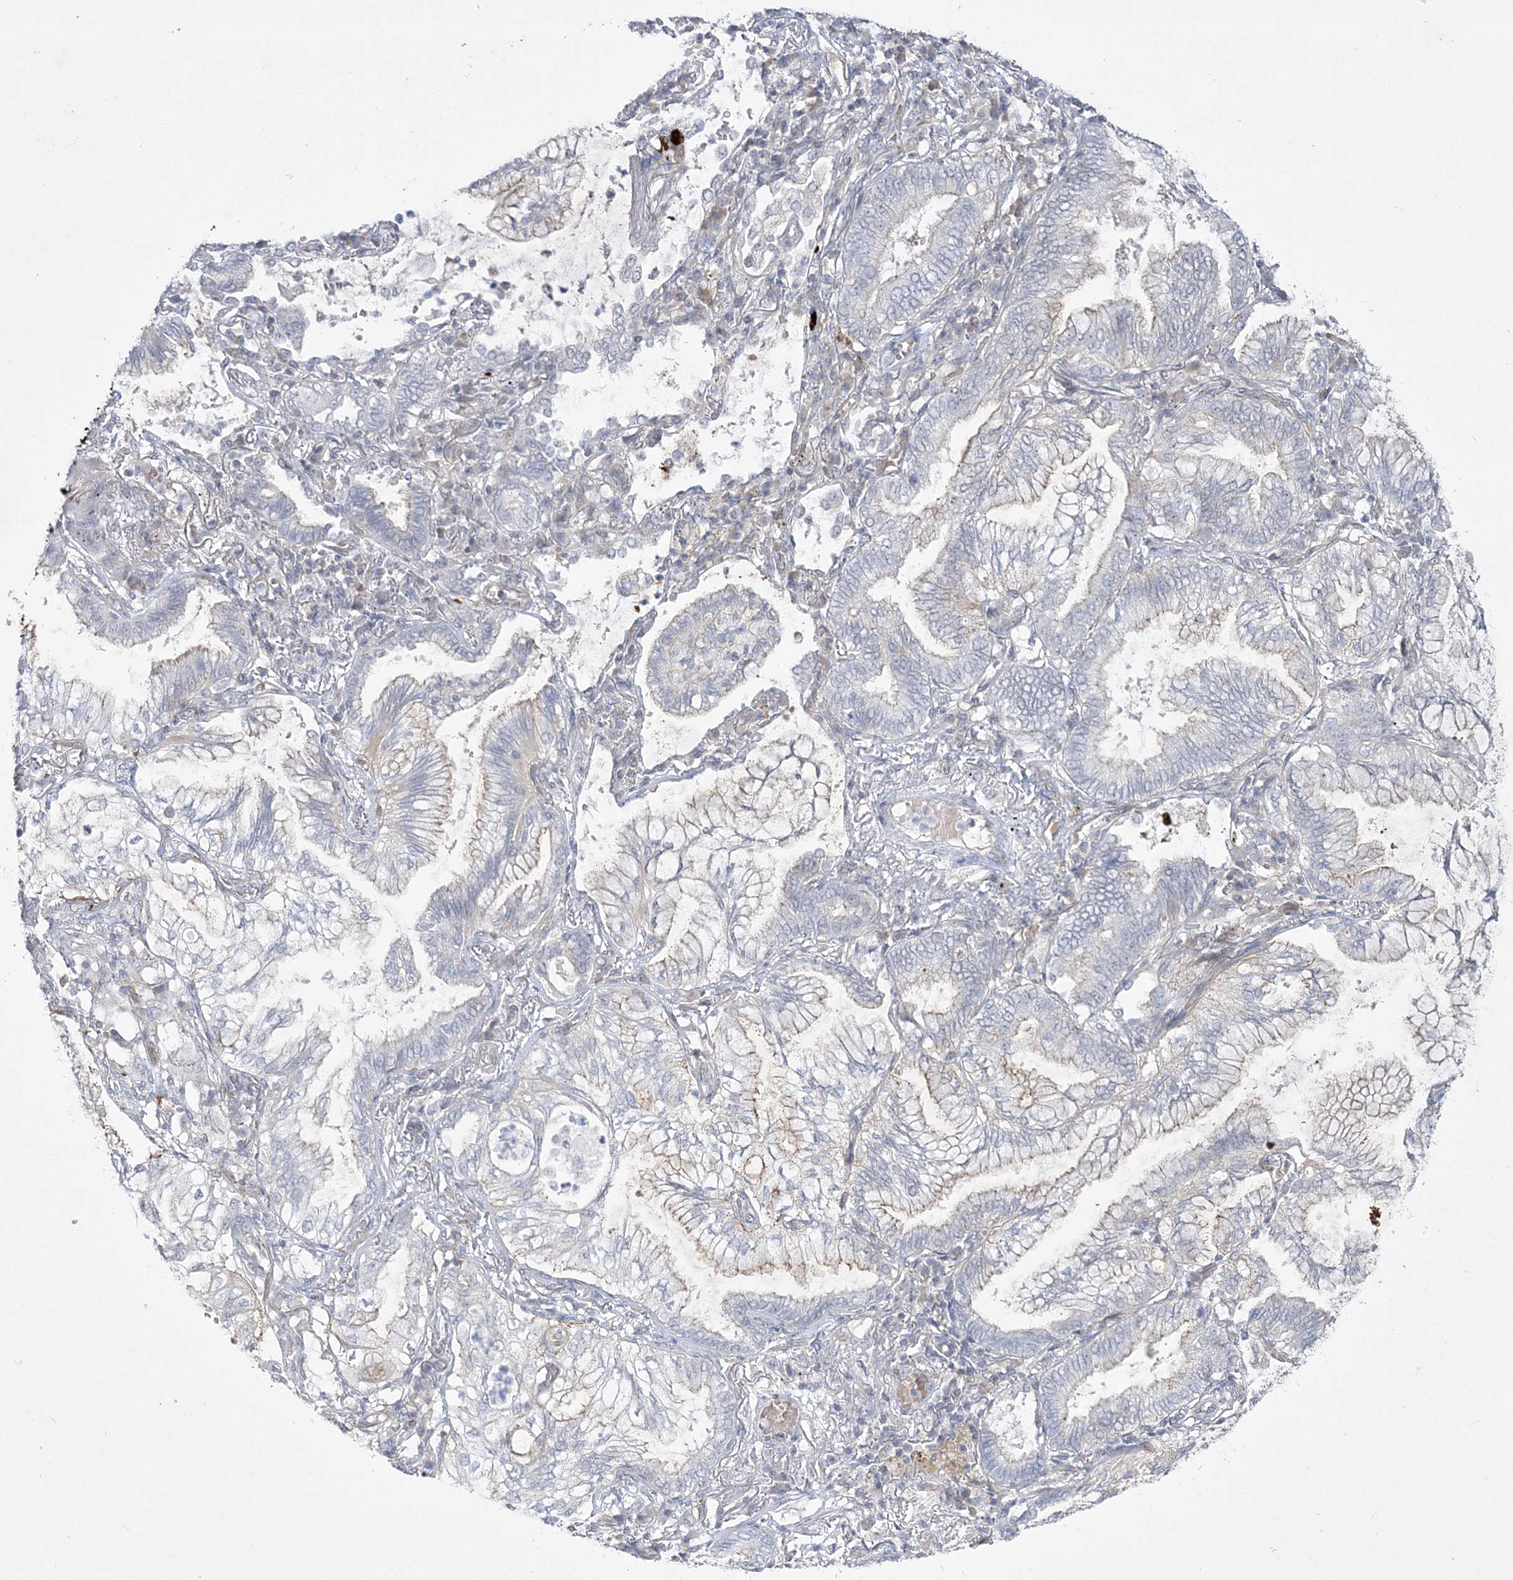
{"staining": {"intensity": "weak", "quantity": "<25%", "location": "cytoplasmic/membranous"}, "tissue": "lung cancer", "cell_type": "Tumor cells", "image_type": "cancer", "snomed": [{"axis": "morphology", "description": "Adenocarcinoma, NOS"}, {"axis": "topography", "description": "Lung"}], "caption": "Tumor cells are negative for brown protein staining in adenocarcinoma (lung). (DAB IHC with hematoxylin counter stain).", "gene": "ADAMTS12", "patient": {"sex": "female", "age": 70}}